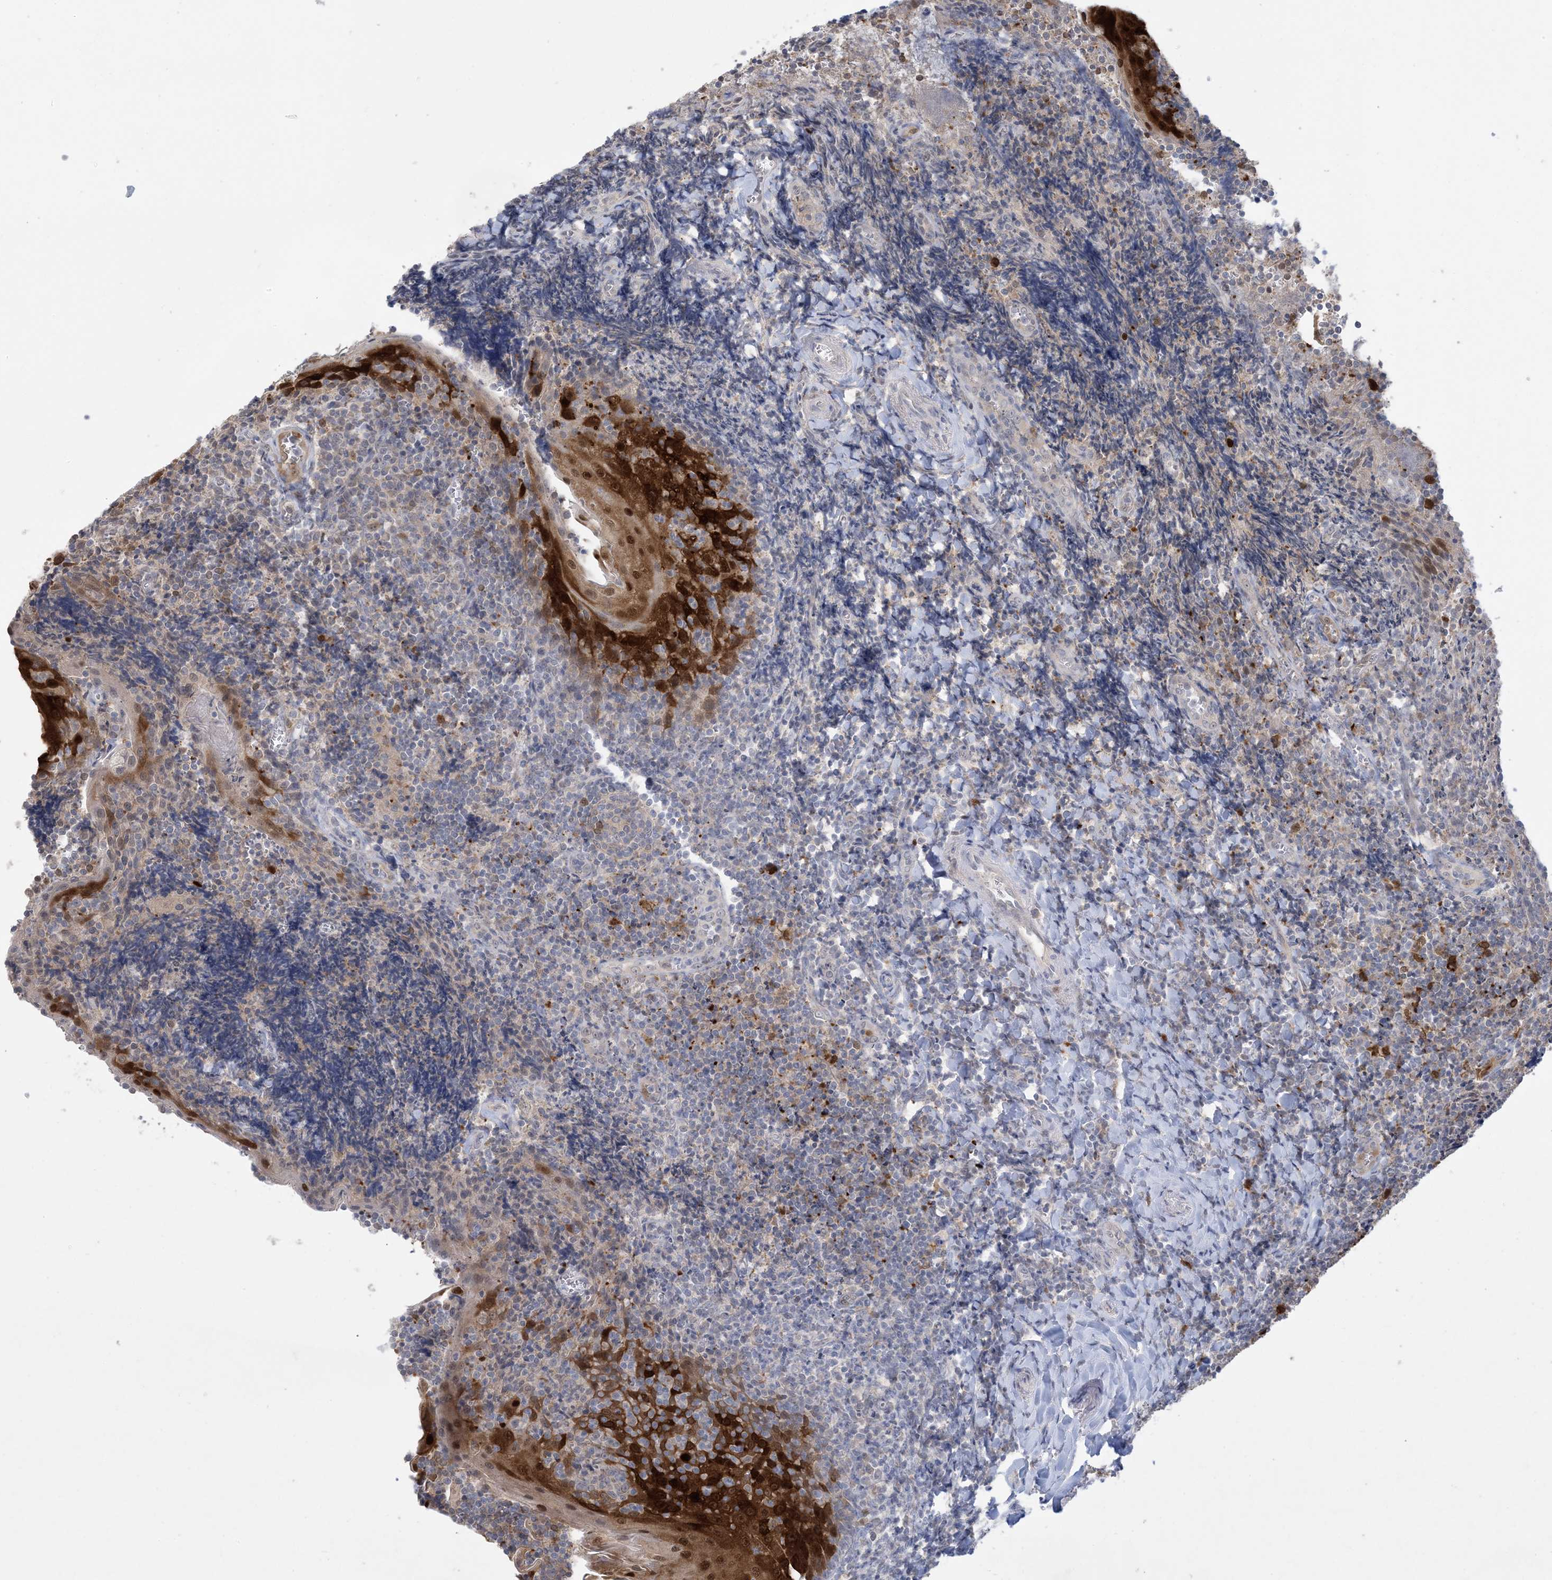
{"staining": {"intensity": "moderate", "quantity": ">75%", "location": "cytoplasmic/membranous,nuclear"}, "tissue": "tonsil", "cell_type": "Germinal center cells", "image_type": "normal", "snomed": [{"axis": "morphology", "description": "Normal tissue, NOS"}, {"axis": "topography", "description": "Tonsil"}], "caption": "IHC of benign human tonsil exhibits medium levels of moderate cytoplasmic/membranous,nuclear expression in approximately >75% of germinal center cells. (DAB (3,3'-diaminobenzidine) = brown stain, brightfield microscopy at high magnification).", "gene": "HMGCS1", "patient": {"sex": "male", "age": 27}}